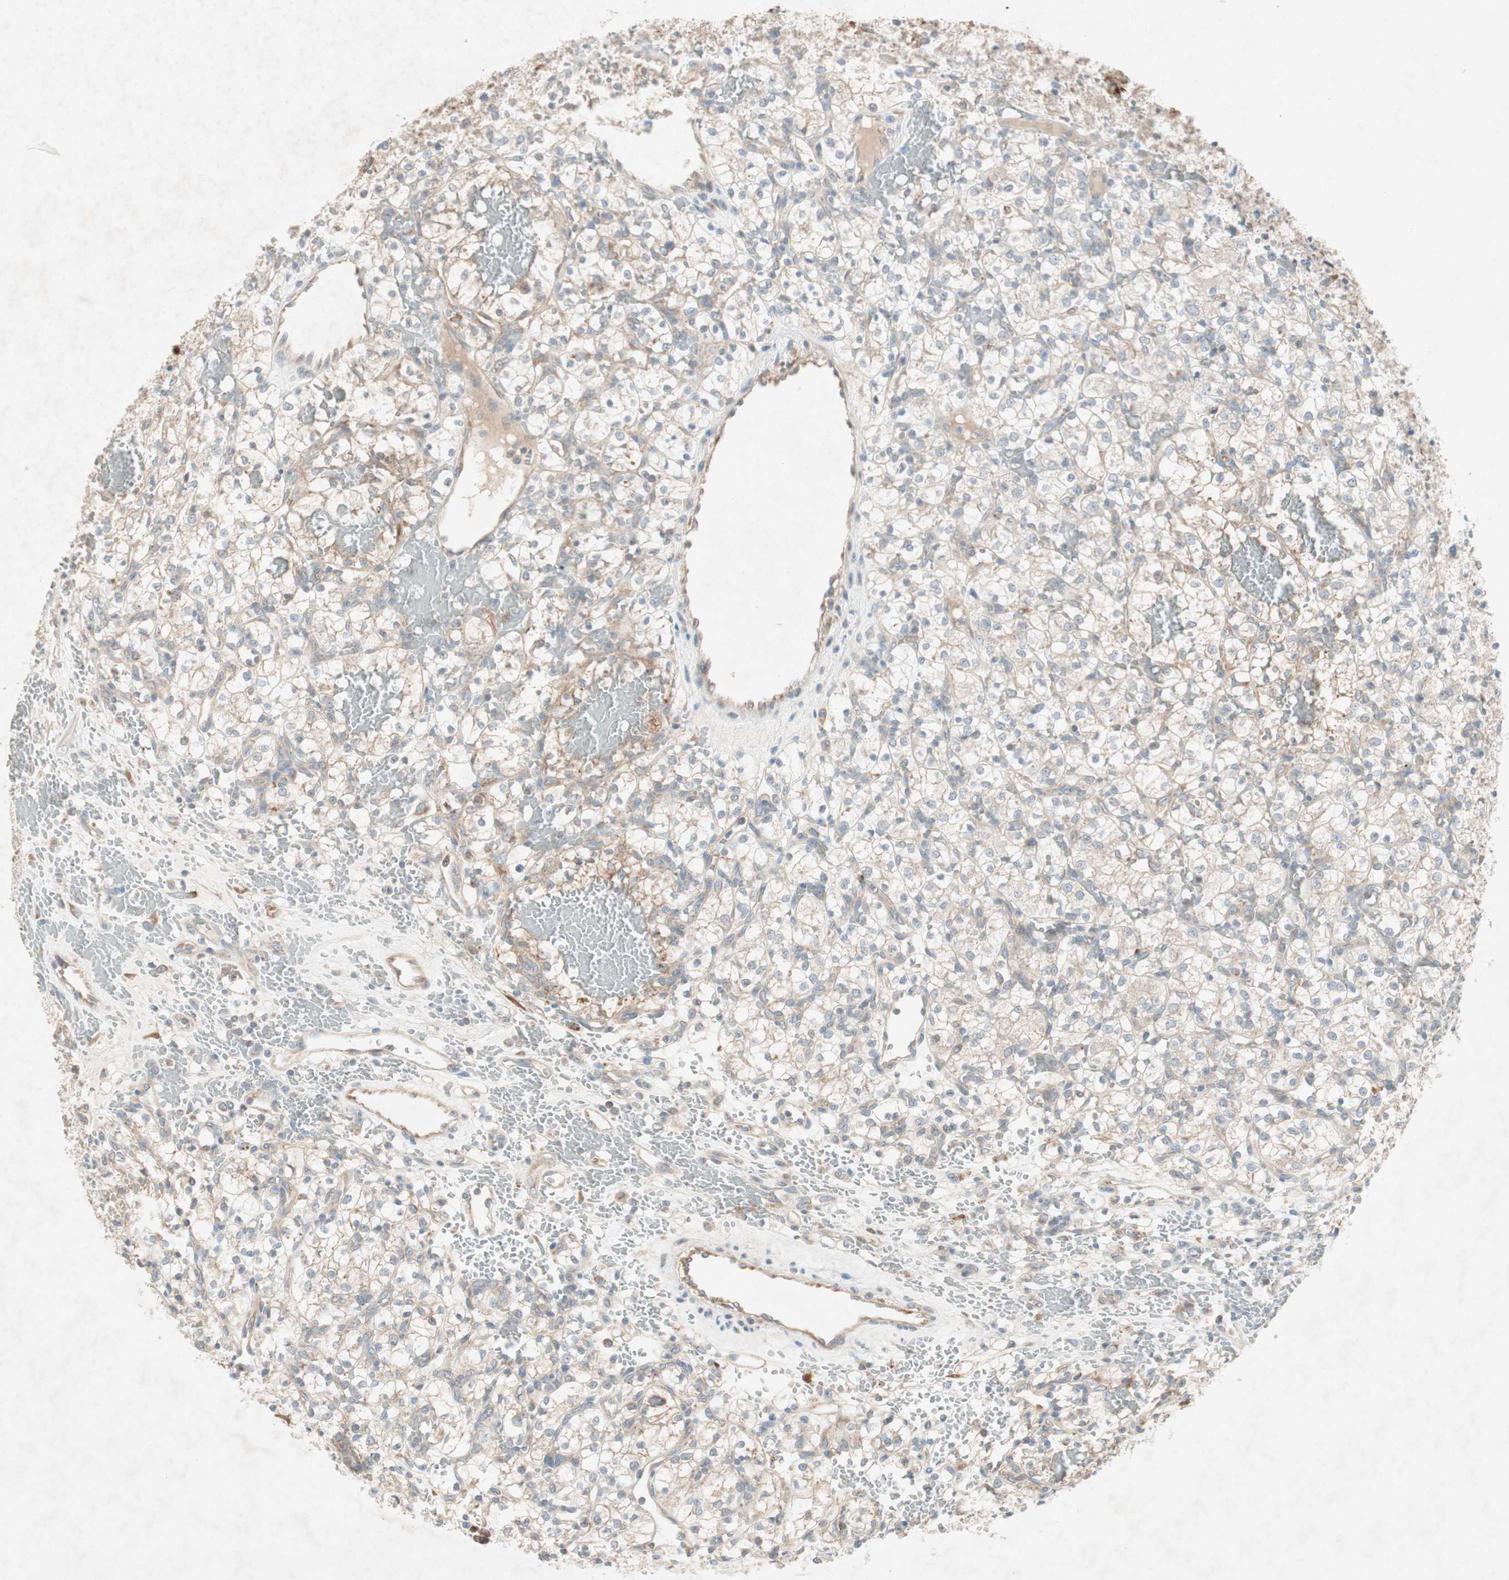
{"staining": {"intensity": "weak", "quantity": ">75%", "location": "cytoplasmic/membranous"}, "tissue": "renal cancer", "cell_type": "Tumor cells", "image_type": "cancer", "snomed": [{"axis": "morphology", "description": "Adenocarcinoma, NOS"}, {"axis": "topography", "description": "Kidney"}], "caption": "Protein staining of adenocarcinoma (renal) tissue demonstrates weak cytoplasmic/membranous expression in about >75% of tumor cells. (DAB IHC, brown staining for protein, blue staining for nuclei).", "gene": "RPL23", "patient": {"sex": "female", "age": 60}}